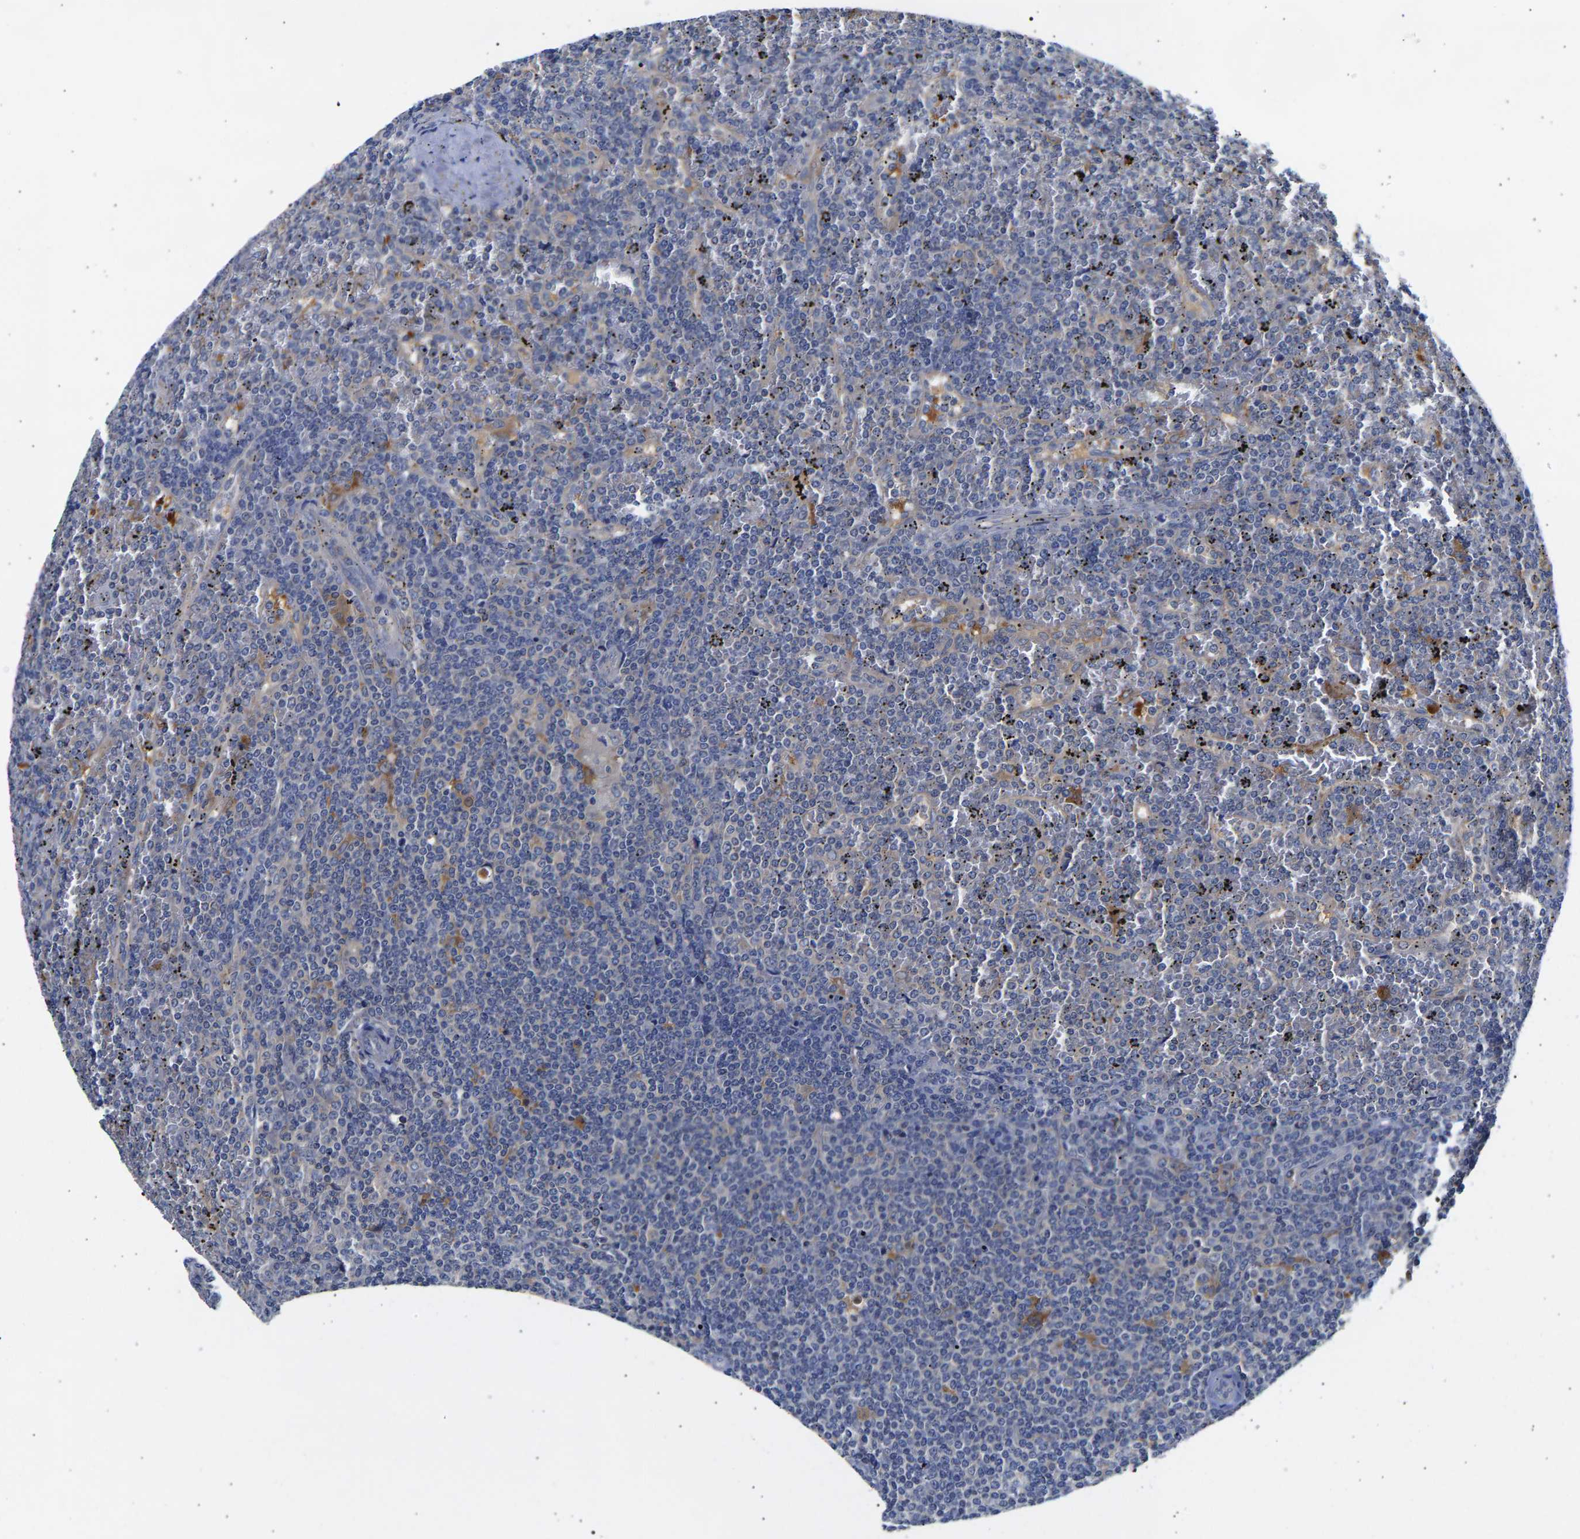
{"staining": {"intensity": "negative", "quantity": "none", "location": "none"}, "tissue": "lymphoma", "cell_type": "Tumor cells", "image_type": "cancer", "snomed": [{"axis": "morphology", "description": "Malignant lymphoma, non-Hodgkin's type, Low grade"}, {"axis": "topography", "description": "Spleen"}], "caption": "There is no significant positivity in tumor cells of low-grade malignant lymphoma, non-Hodgkin's type.", "gene": "CCDC6", "patient": {"sex": "female", "age": 19}}